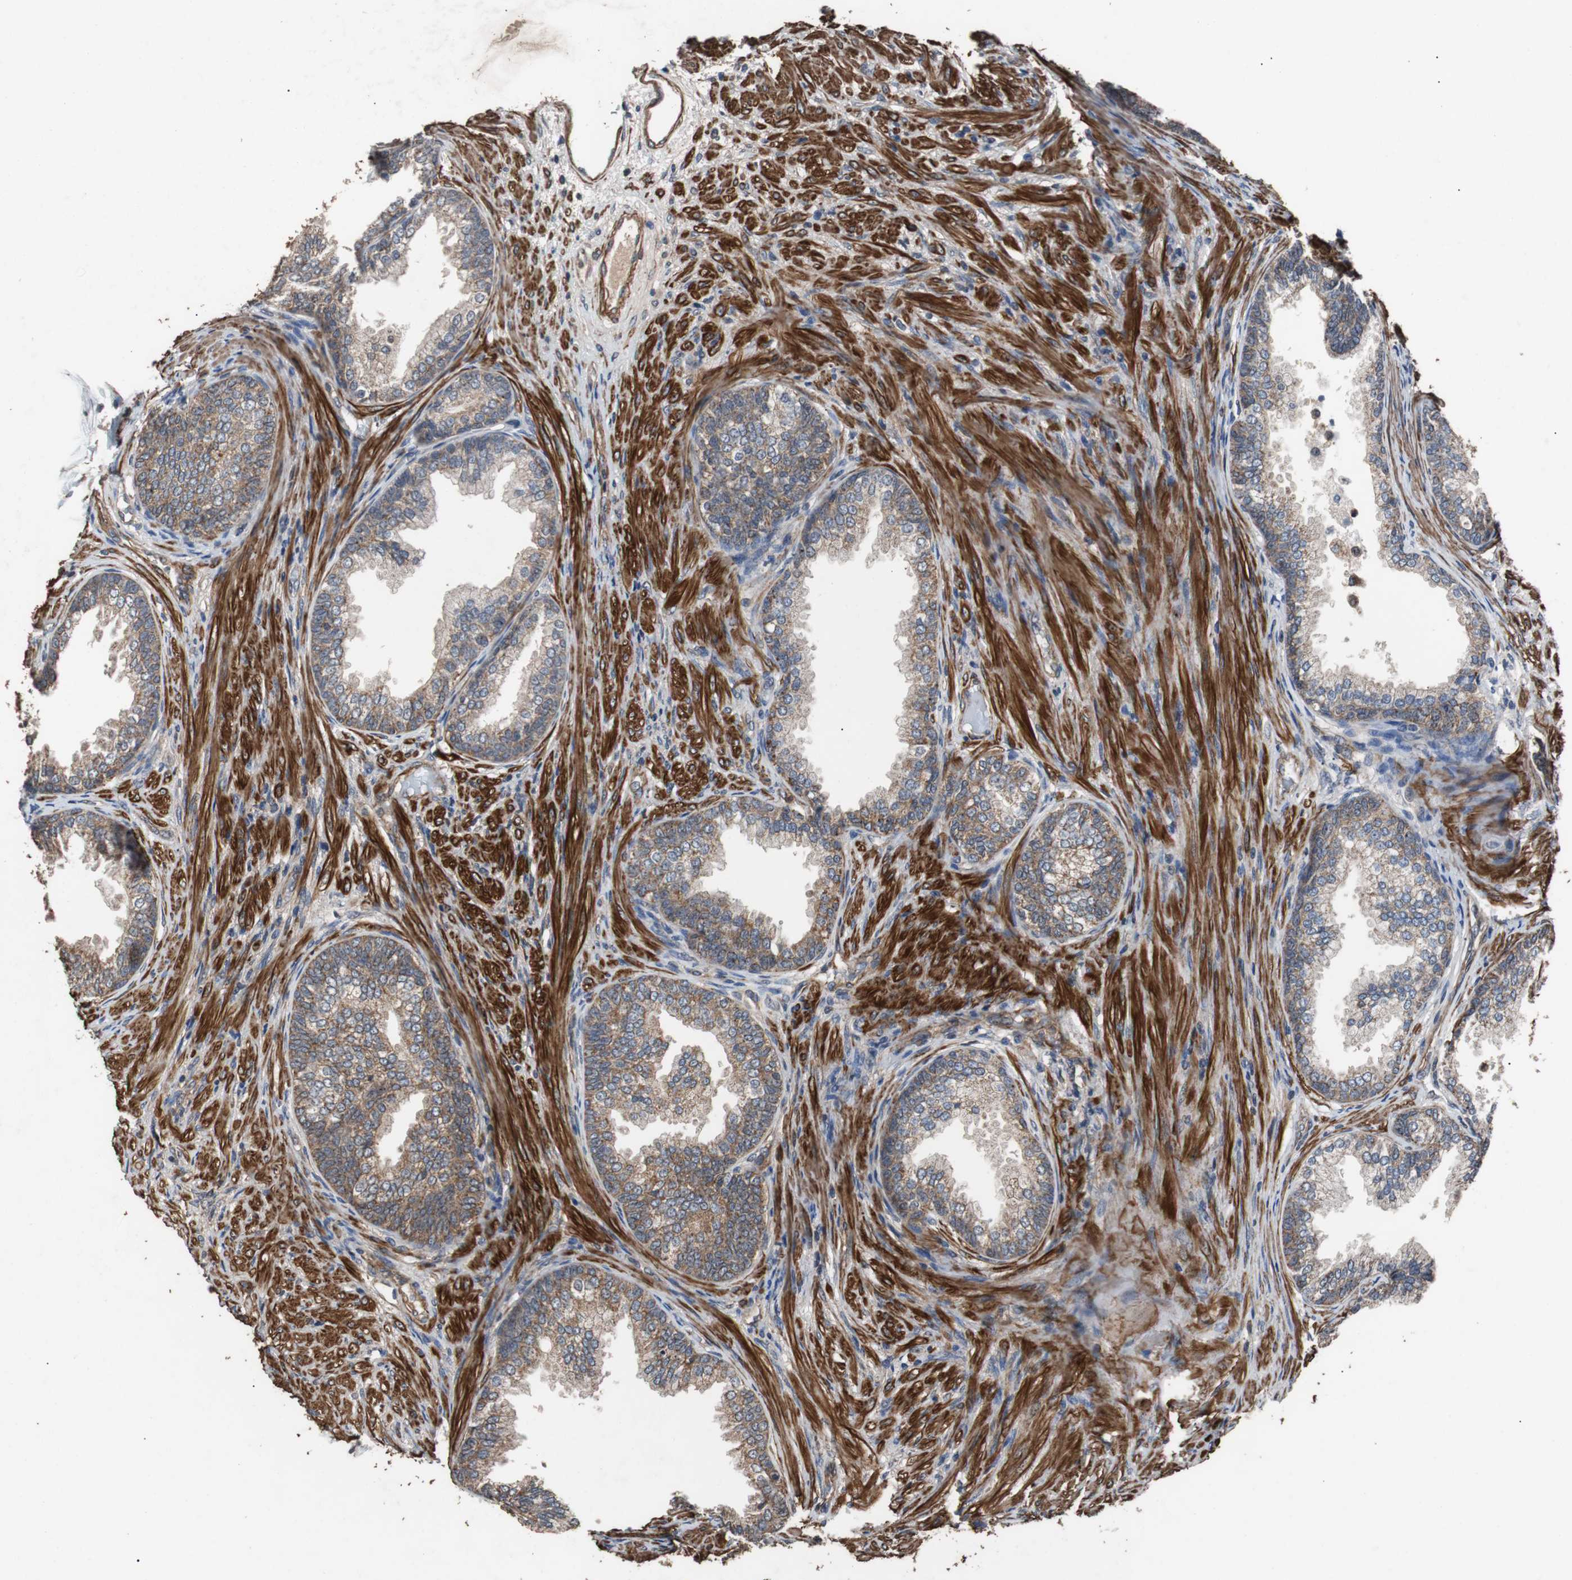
{"staining": {"intensity": "moderate", "quantity": ">75%", "location": "cytoplasmic/membranous"}, "tissue": "prostate", "cell_type": "Glandular cells", "image_type": "normal", "snomed": [{"axis": "morphology", "description": "Normal tissue, NOS"}, {"axis": "topography", "description": "Prostate"}], "caption": "Immunohistochemistry (DAB) staining of unremarkable human prostate reveals moderate cytoplasmic/membranous protein expression in approximately >75% of glandular cells. The protein is shown in brown color, while the nuclei are stained blue.", "gene": "PITRM1", "patient": {"sex": "male", "age": 76}}